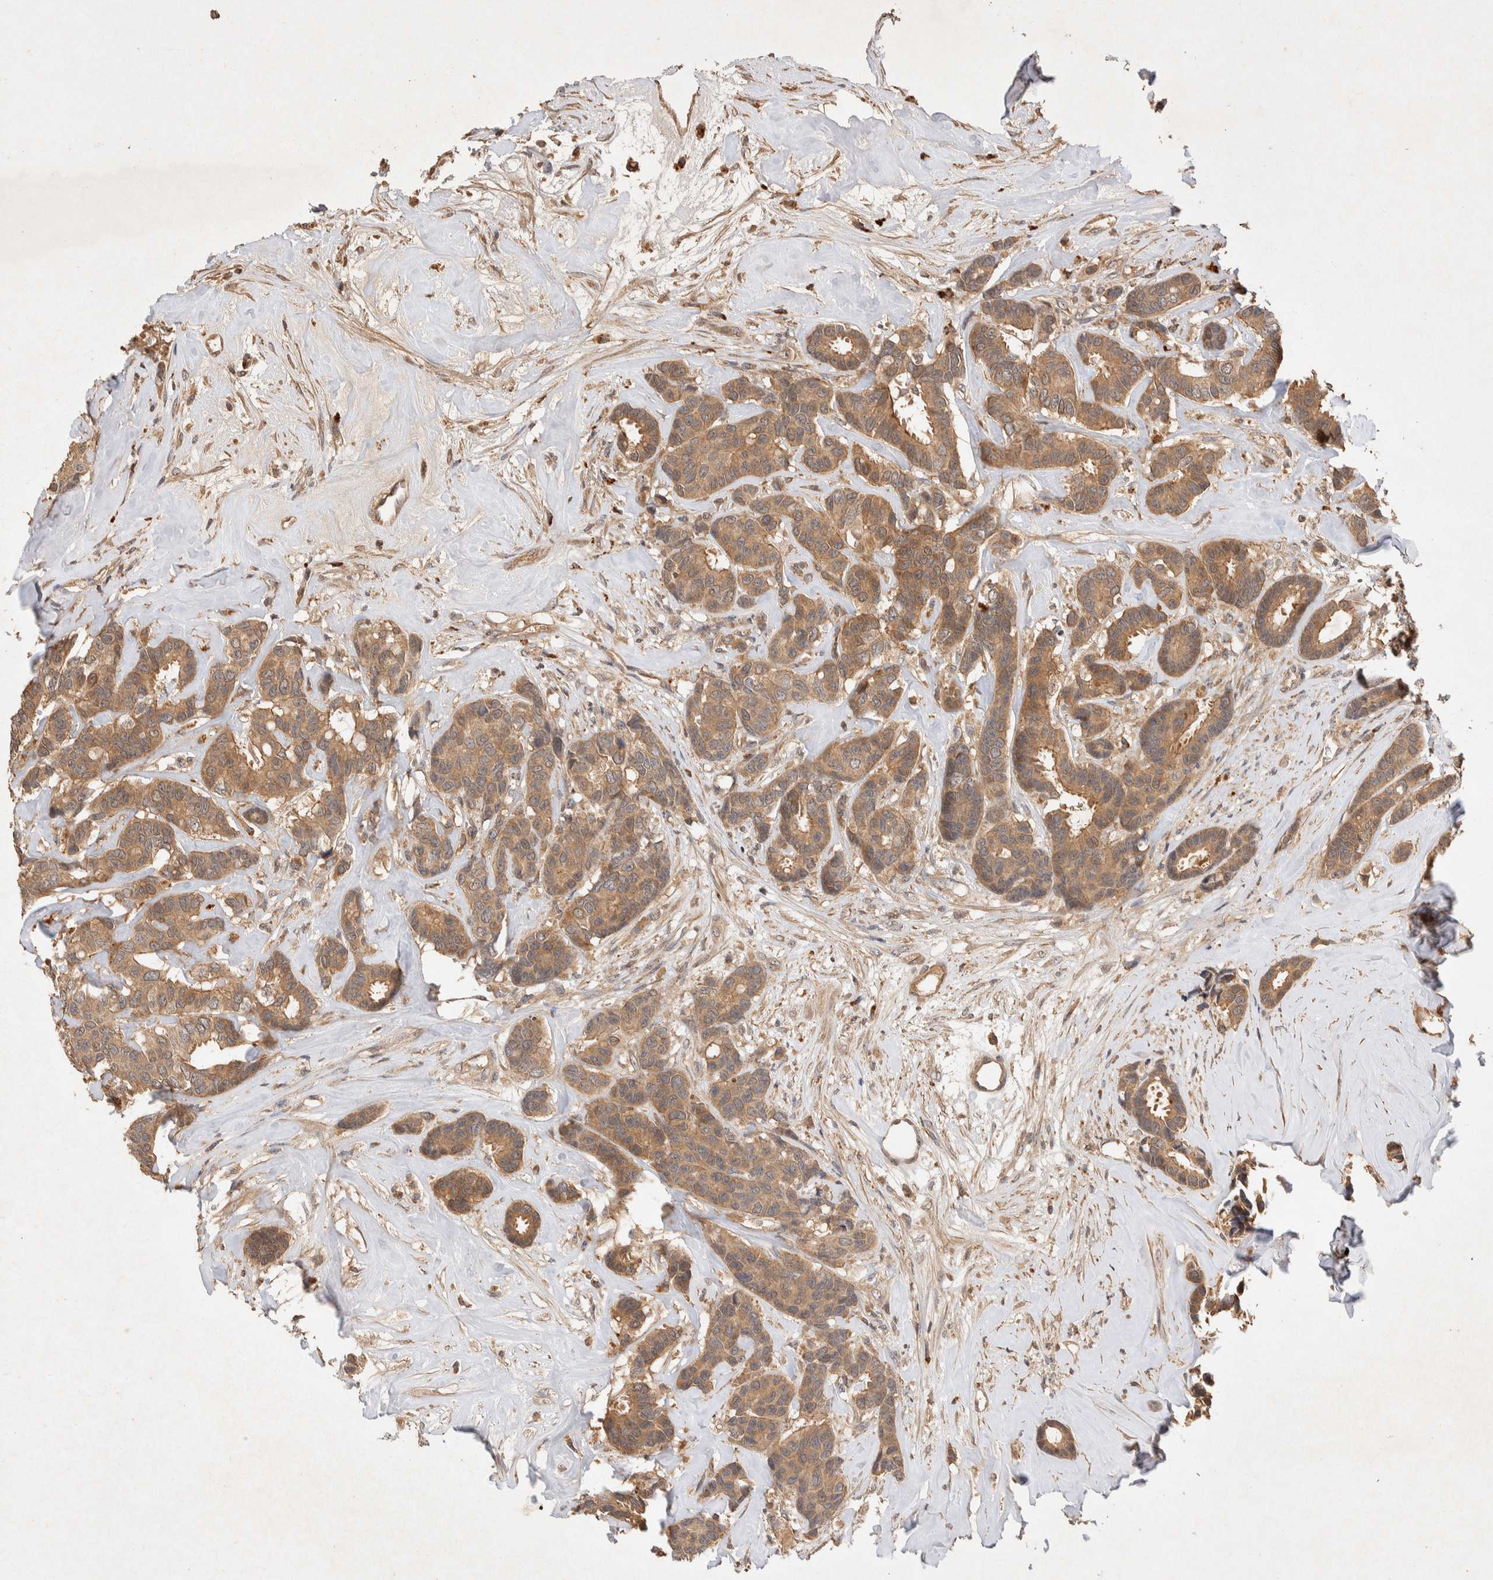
{"staining": {"intensity": "moderate", "quantity": ">75%", "location": "cytoplasmic/membranous"}, "tissue": "breast cancer", "cell_type": "Tumor cells", "image_type": "cancer", "snomed": [{"axis": "morphology", "description": "Duct carcinoma"}, {"axis": "topography", "description": "Breast"}], "caption": "High-power microscopy captured an IHC photomicrograph of breast cancer (invasive ductal carcinoma), revealing moderate cytoplasmic/membranous positivity in about >75% of tumor cells. The staining is performed using DAB brown chromogen to label protein expression. The nuclei are counter-stained blue using hematoxylin.", "gene": "NSMAF", "patient": {"sex": "female", "age": 87}}